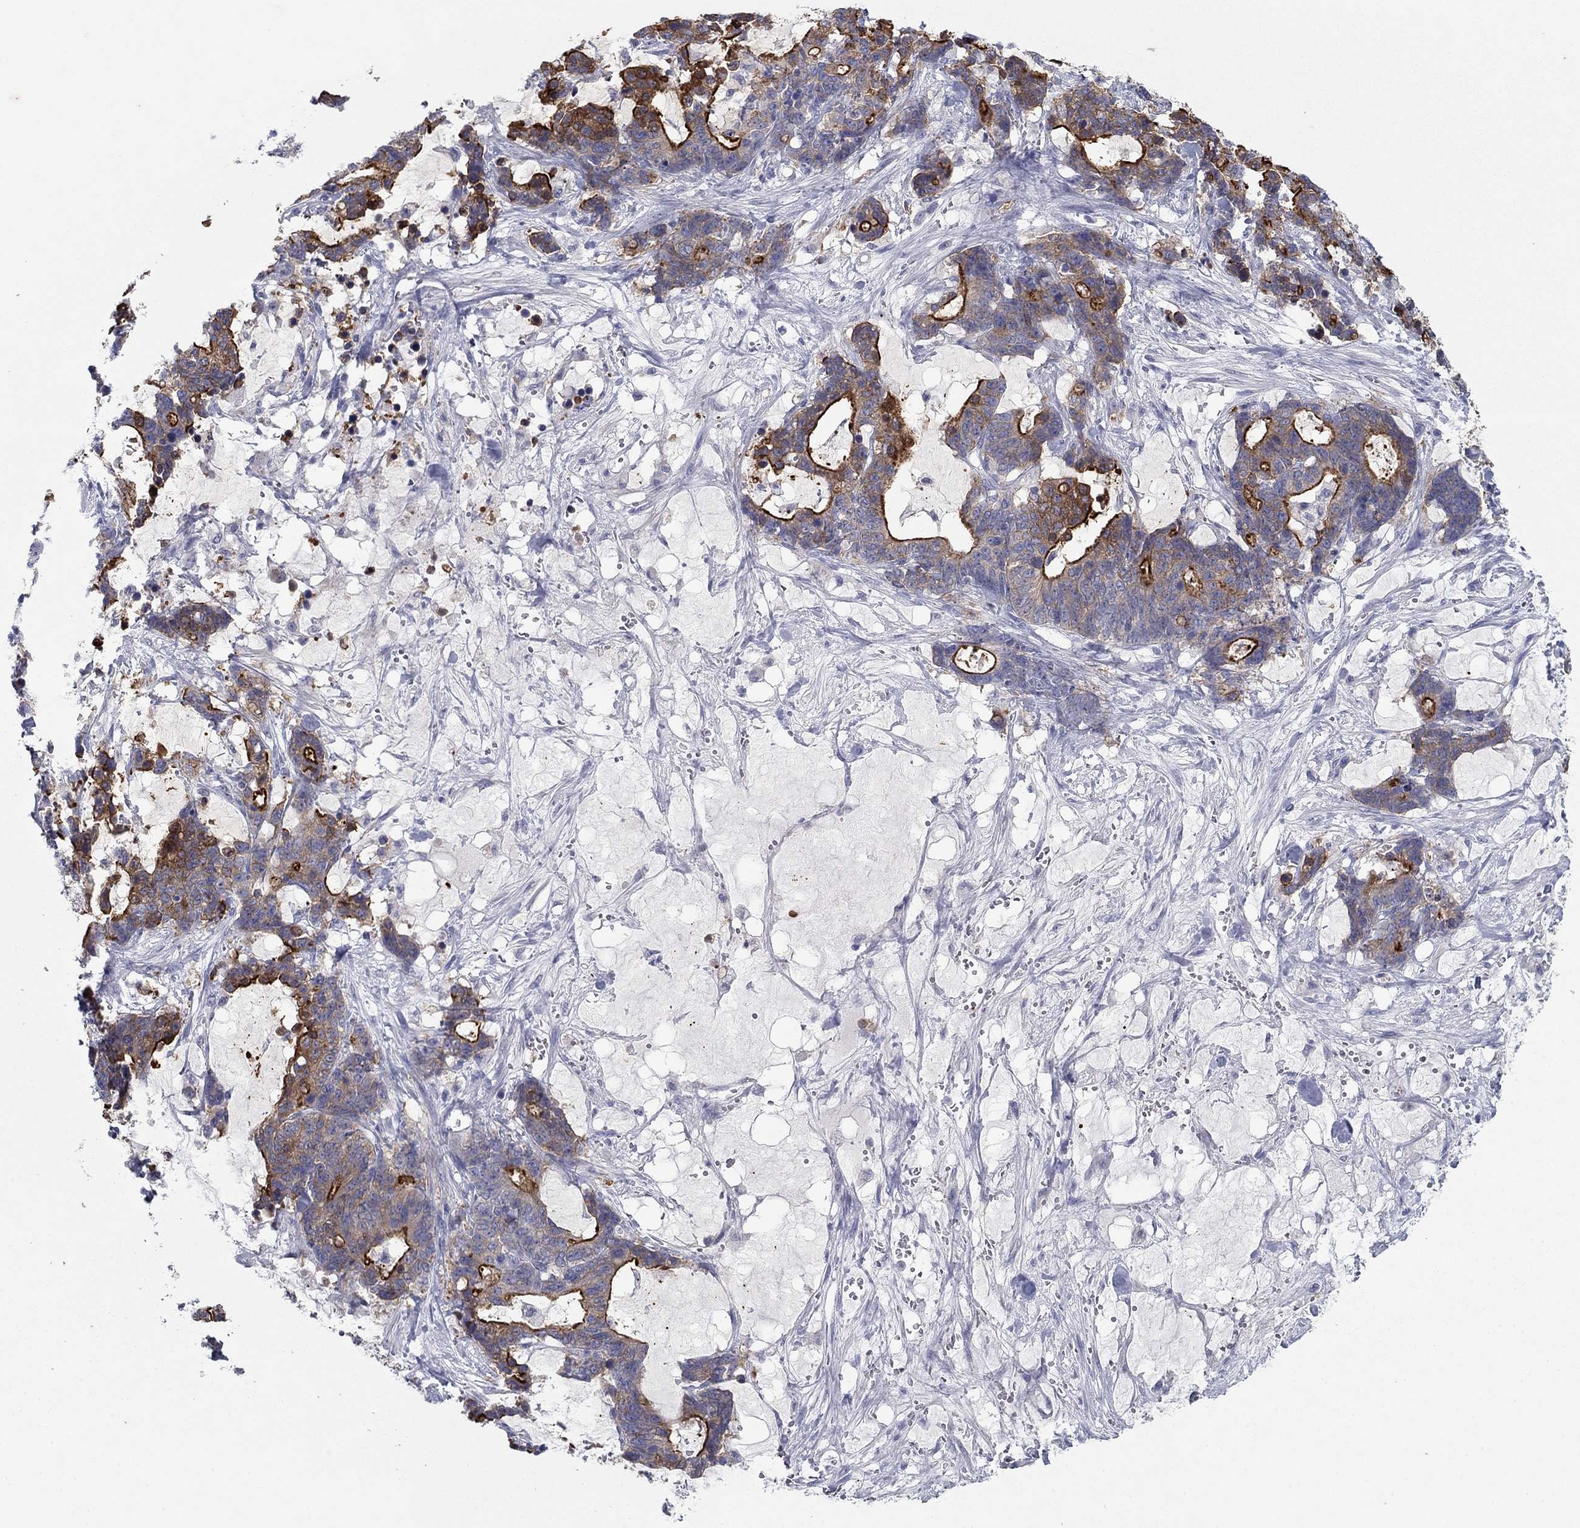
{"staining": {"intensity": "strong", "quantity": "25%-75%", "location": "cytoplasmic/membranous"}, "tissue": "stomach cancer", "cell_type": "Tumor cells", "image_type": "cancer", "snomed": [{"axis": "morphology", "description": "Normal tissue, NOS"}, {"axis": "morphology", "description": "Adenocarcinoma, NOS"}, {"axis": "topography", "description": "Stomach"}], "caption": "Immunohistochemical staining of human adenocarcinoma (stomach) displays high levels of strong cytoplasmic/membranous expression in approximately 25%-75% of tumor cells.", "gene": "PLS1", "patient": {"sex": "female", "age": 64}}